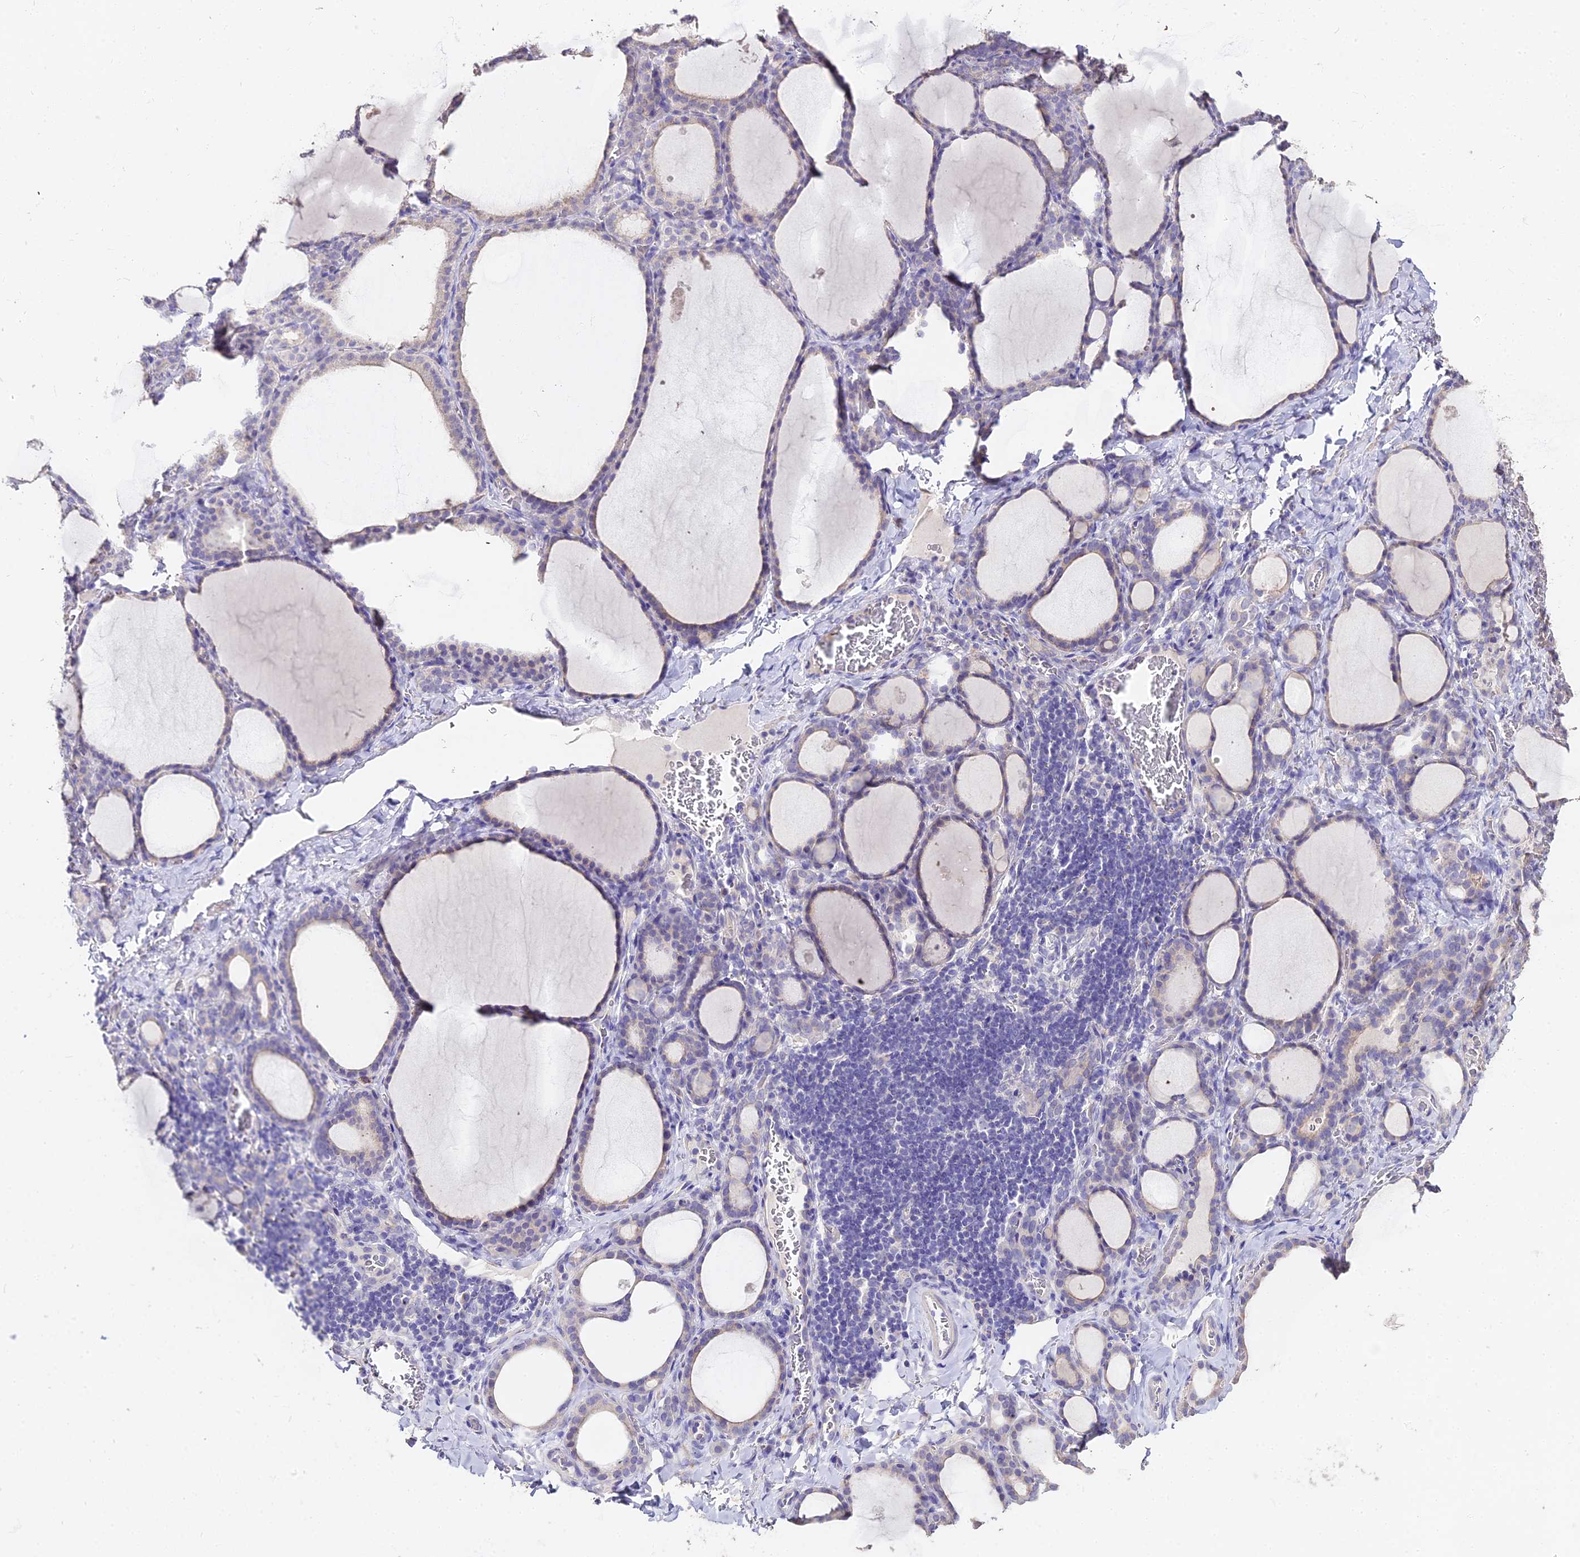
{"staining": {"intensity": "negative", "quantity": "none", "location": "none"}, "tissue": "thyroid gland", "cell_type": "Glandular cells", "image_type": "normal", "snomed": [{"axis": "morphology", "description": "Normal tissue, NOS"}, {"axis": "topography", "description": "Thyroid gland"}], "caption": "This is a micrograph of immunohistochemistry (IHC) staining of benign thyroid gland, which shows no positivity in glandular cells.", "gene": "GLYAT", "patient": {"sex": "female", "age": 39}}